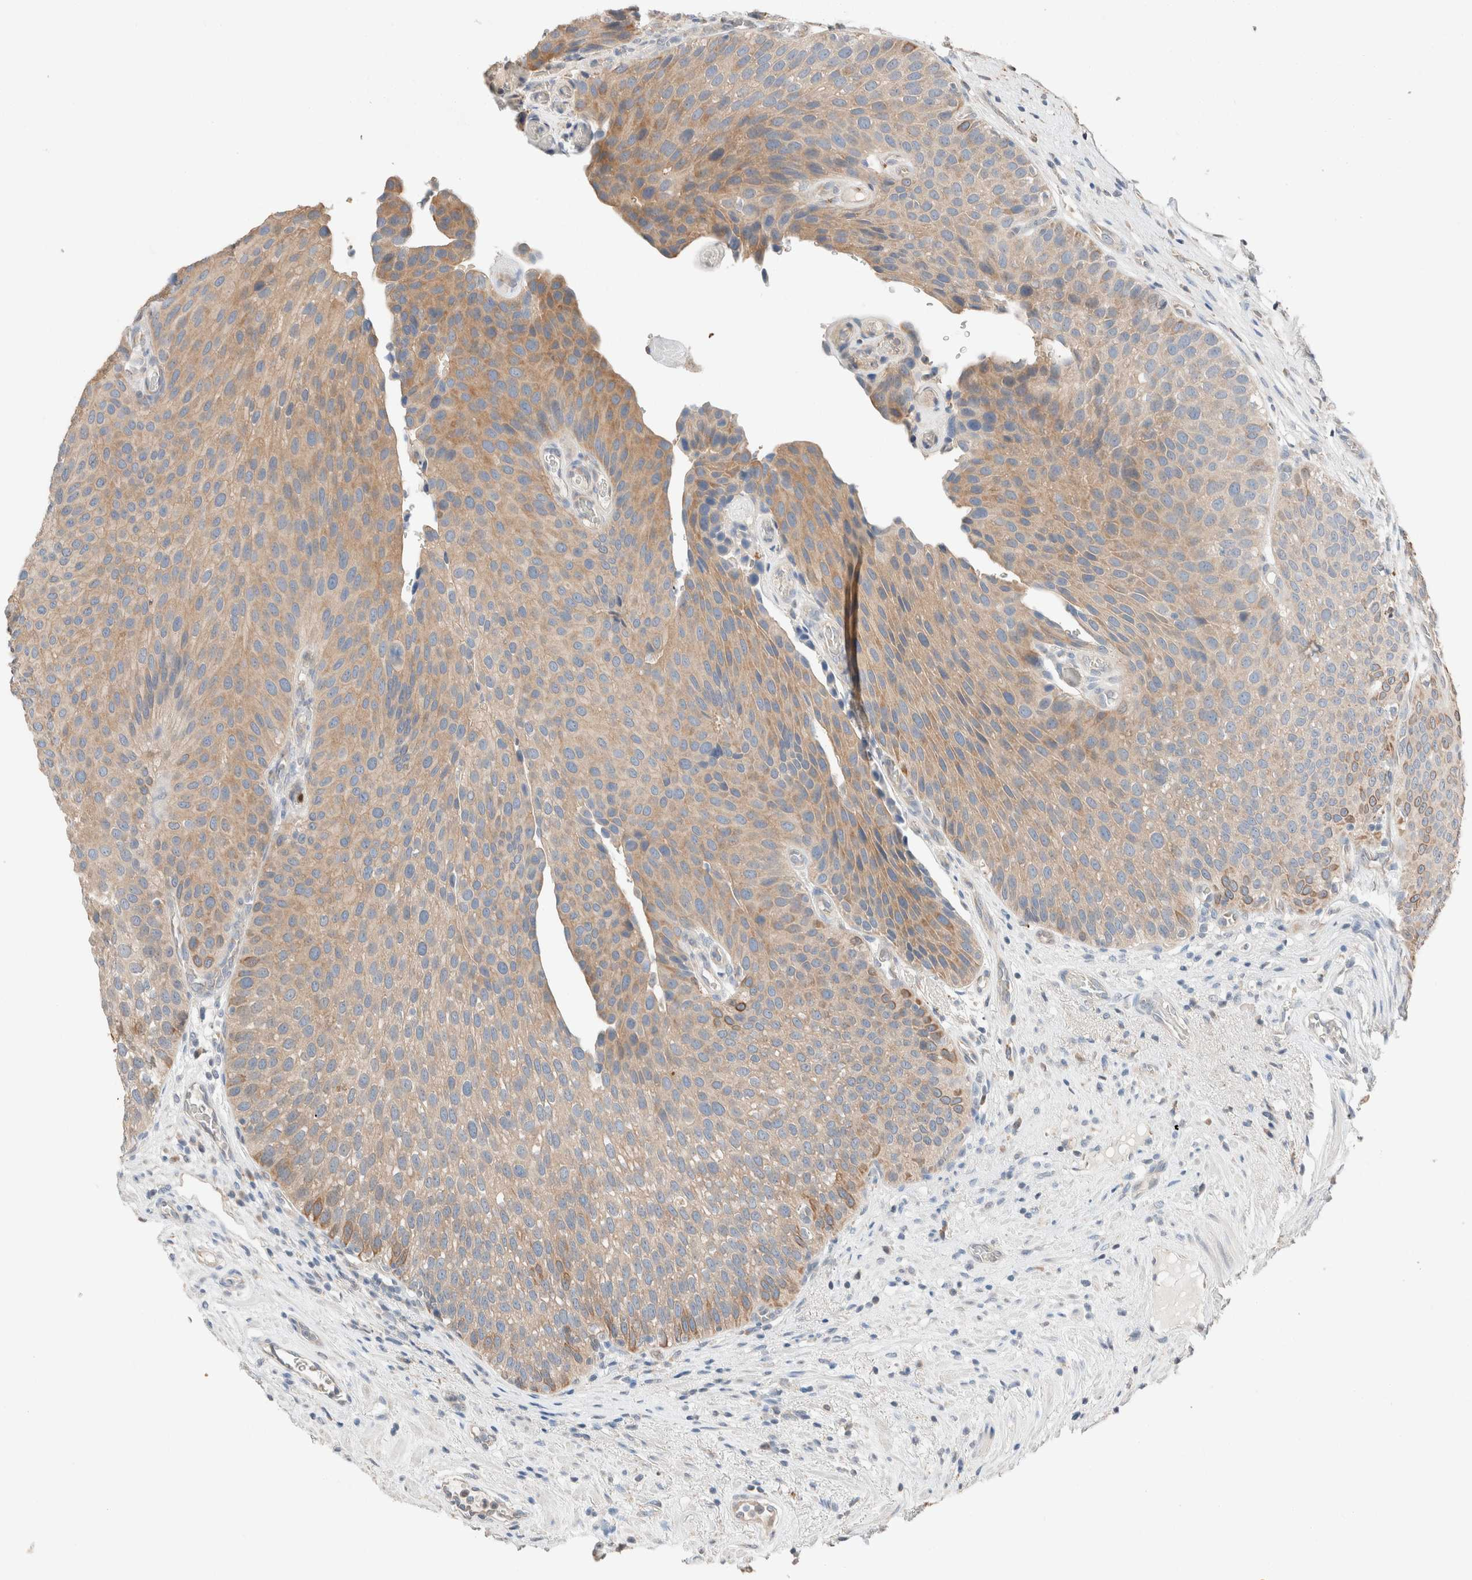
{"staining": {"intensity": "moderate", "quantity": ">75%", "location": "cytoplasmic/membranous"}, "tissue": "urothelial cancer", "cell_type": "Tumor cells", "image_type": "cancer", "snomed": [{"axis": "morphology", "description": "Normal tissue, NOS"}, {"axis": "morphology", "description": "Urothelial carcinoma, Low grade"}, {"axis": "topography", "description": "Urinary bladder"}, {"axis": "topography", "description": "Prostate"}], "caption": "IHC (DAB) staining of human urothelial cancer demonstrates moderate cytoplasmic/membranous protein positivity in about >75% of tumor cells. (DAB IHC, brown staining for protein, blue staining for nuclei).", "gene": "TUBD1", "patient": {"sex": "male", "age": 60}}